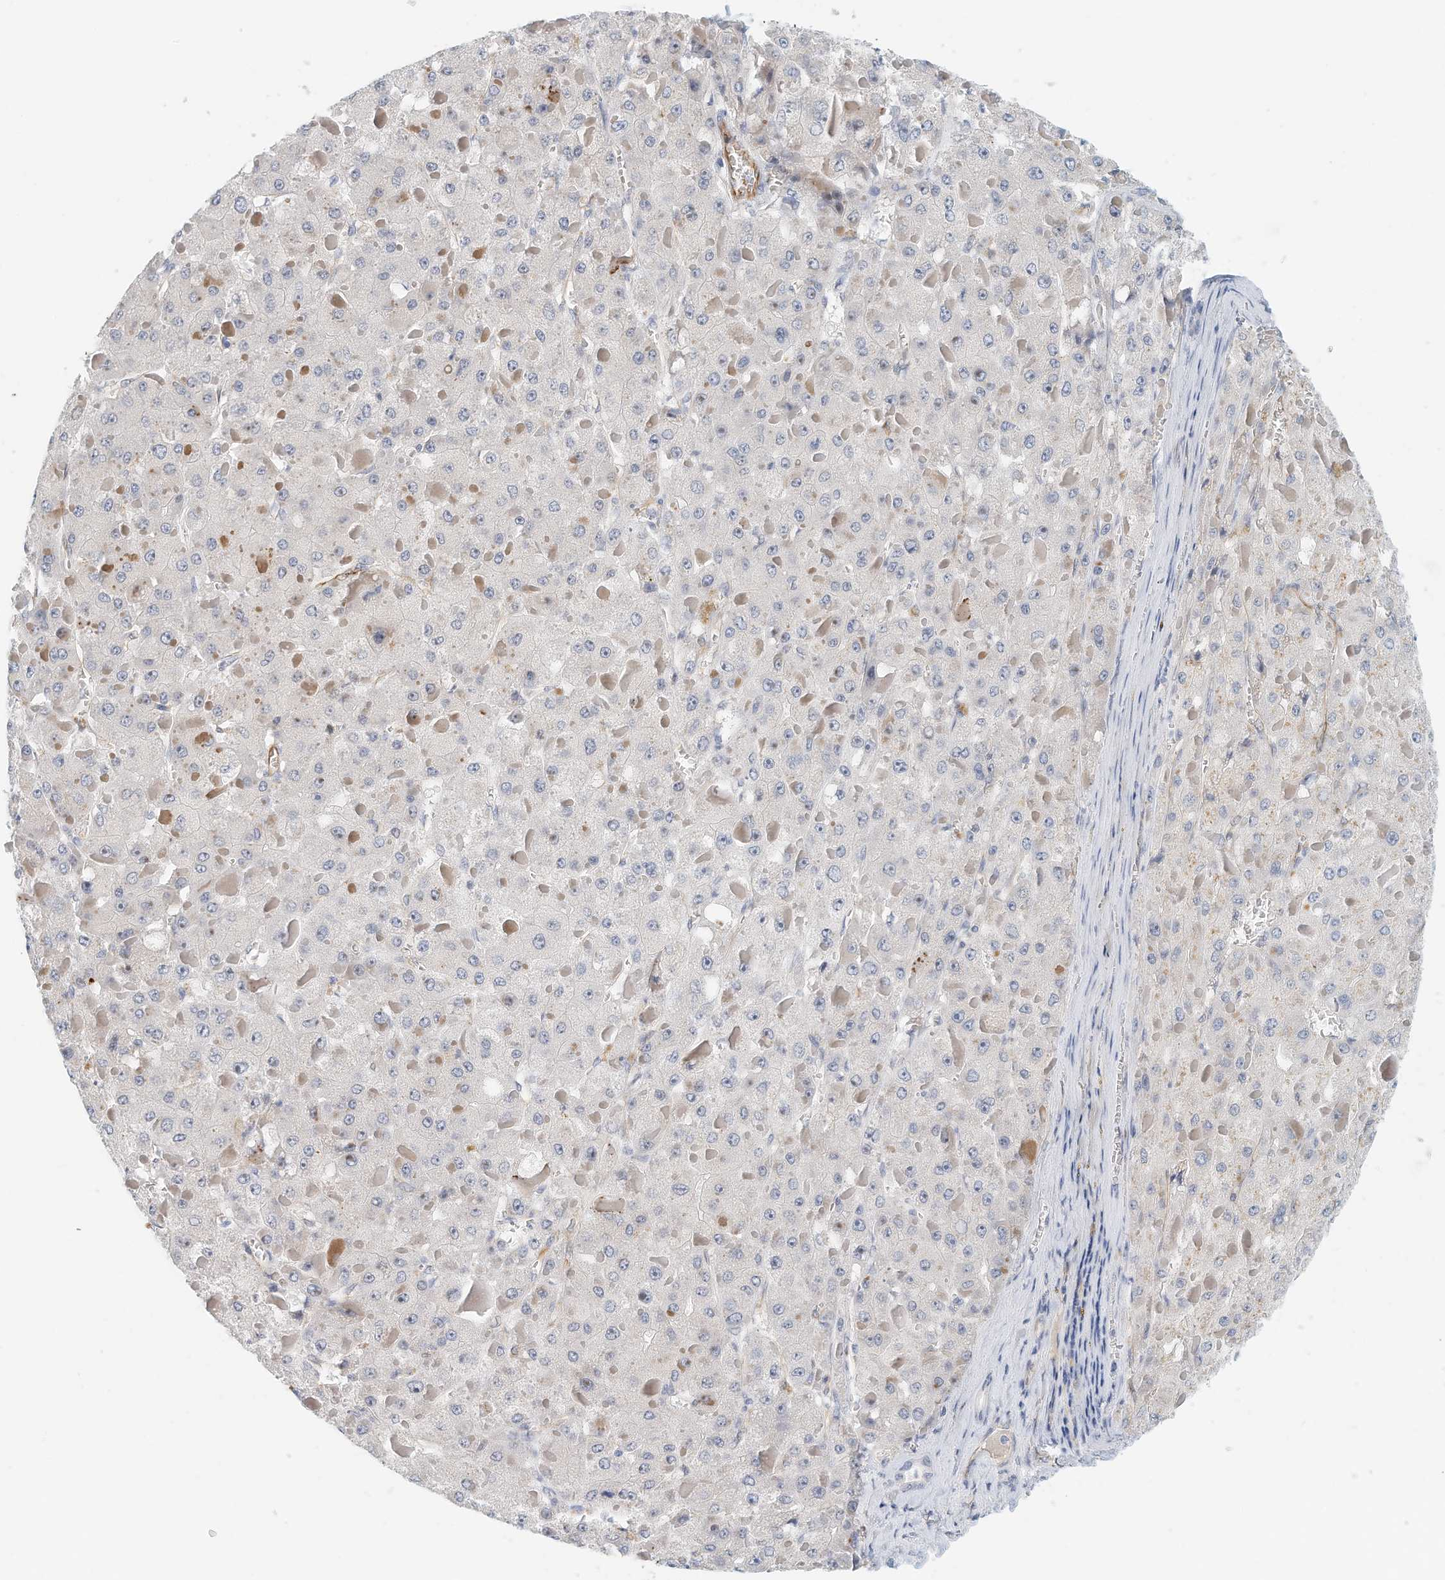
{"staining": {"intensity": "negative", "quantity": "none", "location": "none"}, "tissue": "liver cancer", "cell_type": "Tumor cells", "image_type": "cancer", "snomed": [{"axis": "morphology", "description": "Carcinoma, Hepatocellular, NOS"}, {"axis": "topography", "description": "Liver"}], "caption": "This is an IHC photomicrograph of liver cancer. There is no positivity in tumor cells.", "gene": "ARHGAP28", "patient": {"sex": "female", "age": 73}}